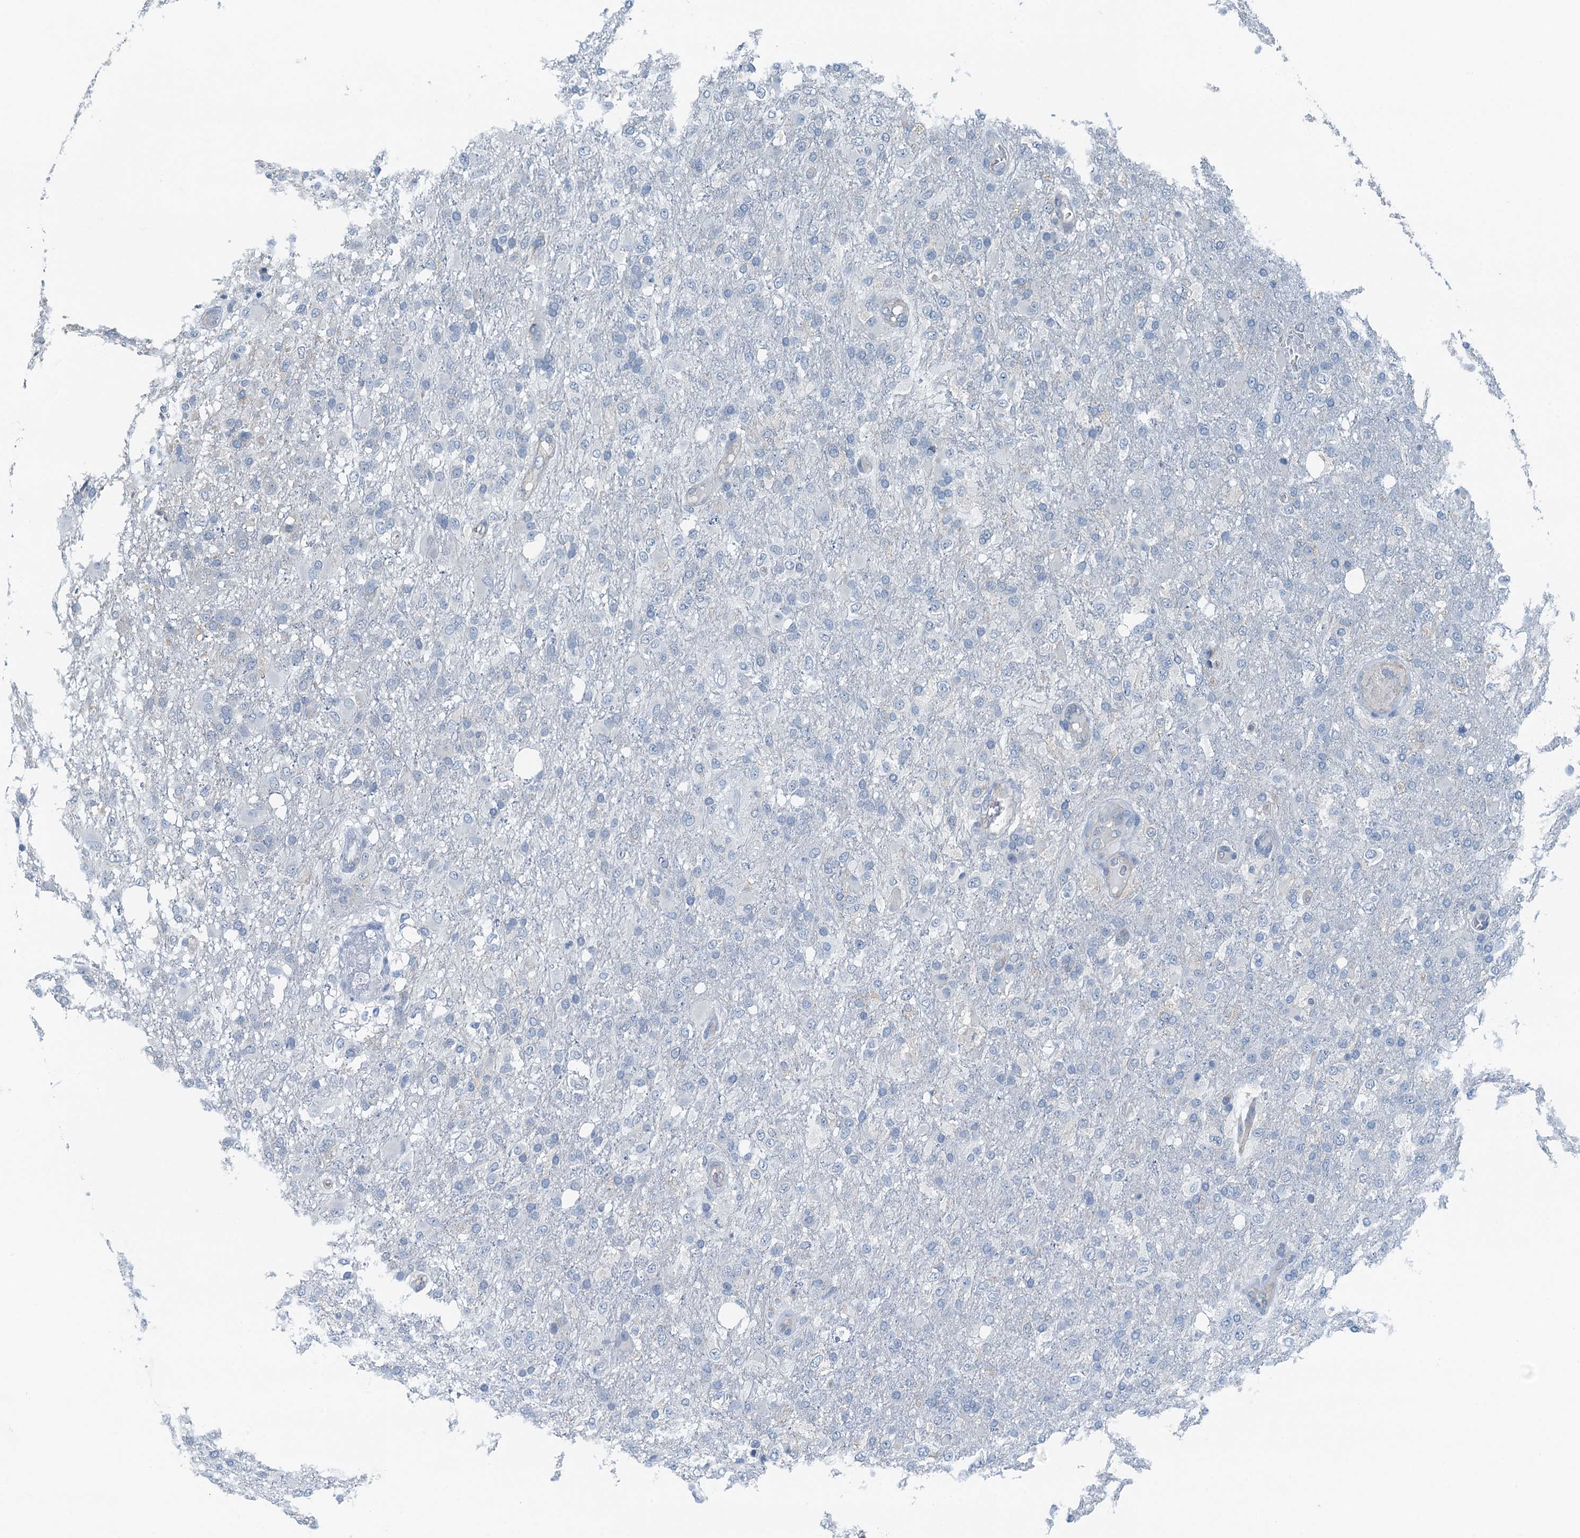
{"staining": {"intensity": "negative", "quantity": "none", "location": "none"}, "tissue": "glioma", "cell_type": "Tumor cells", "image_type": "cancer", "snomed": [{"axis": "morphology", "description": "Glioma, malignant, High grade"}, {"axis": "topography", "description": "Brain"}], "caption": "This is a image of immunohistochemistry (IHC) staining of malignant glioma (high-grade), which shows no expression in tumor cells. (DAB (3,3'-diaminobenzidine) IHC with hematoxylin counter stain).", "gene": "GFOD2", "patient": {"sex": "female", "age": 74}}